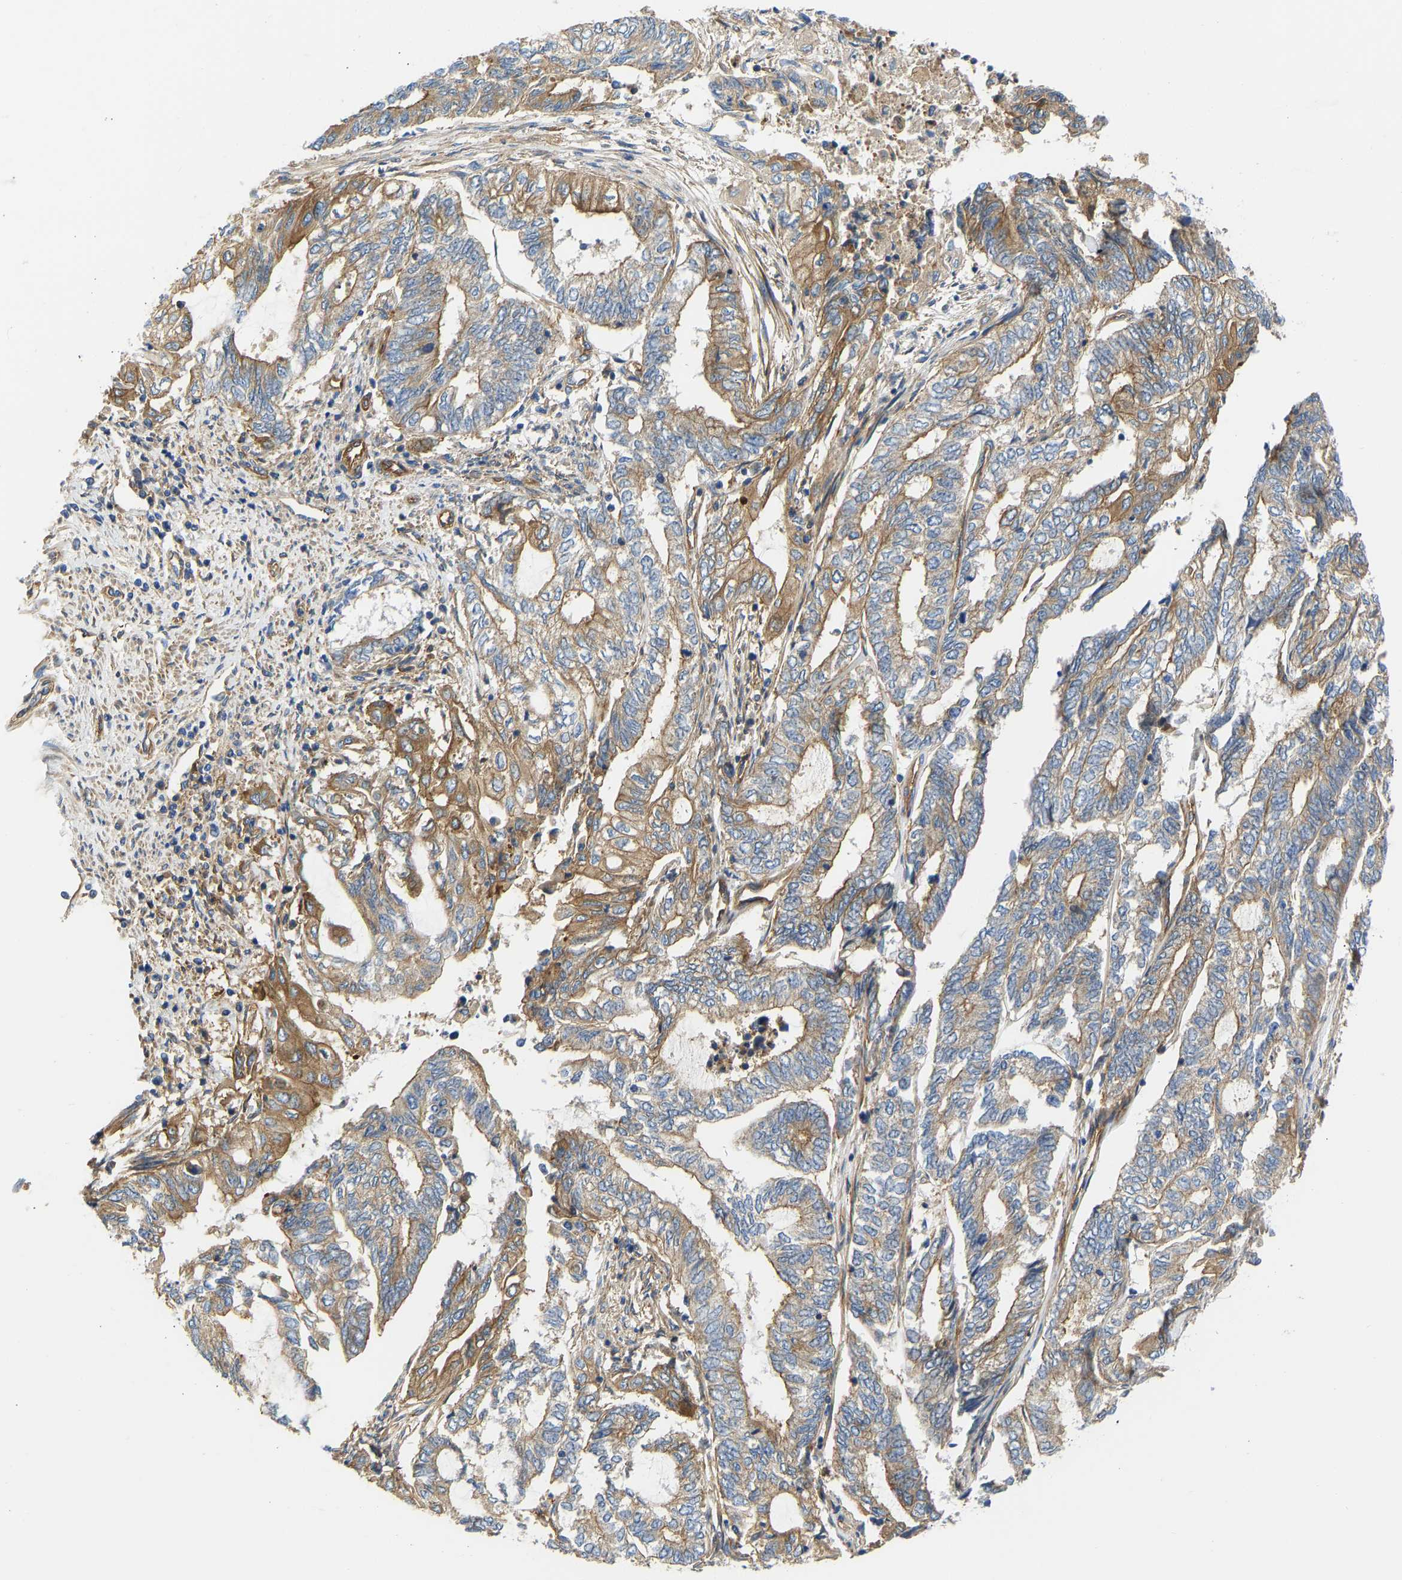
{"staining": {"intensity": "moderate", "quantity": ">75%", "location": "cytoplasmic/membranous"}, "tissue": "endometrial cancer", "cell_type": "Tumor cells", "image_type": "cancer", "snomed": [{"axis": "morphology", "description": "Adenocarcinoma, NOS"}, {"axis": "topography", "description": "Uterus"}, {"axis": "topography", "description": "Endometrium"}], "caption": "There is medium levels of moderate cytoplasmic/membranous expression in tumor cells of endometrial cancer (adenocarcinoma), as demonstrated by immunohistochemical staining (brown color).", "gene": "MYO1C", "patient": {"sex": "female", "age": 70}}